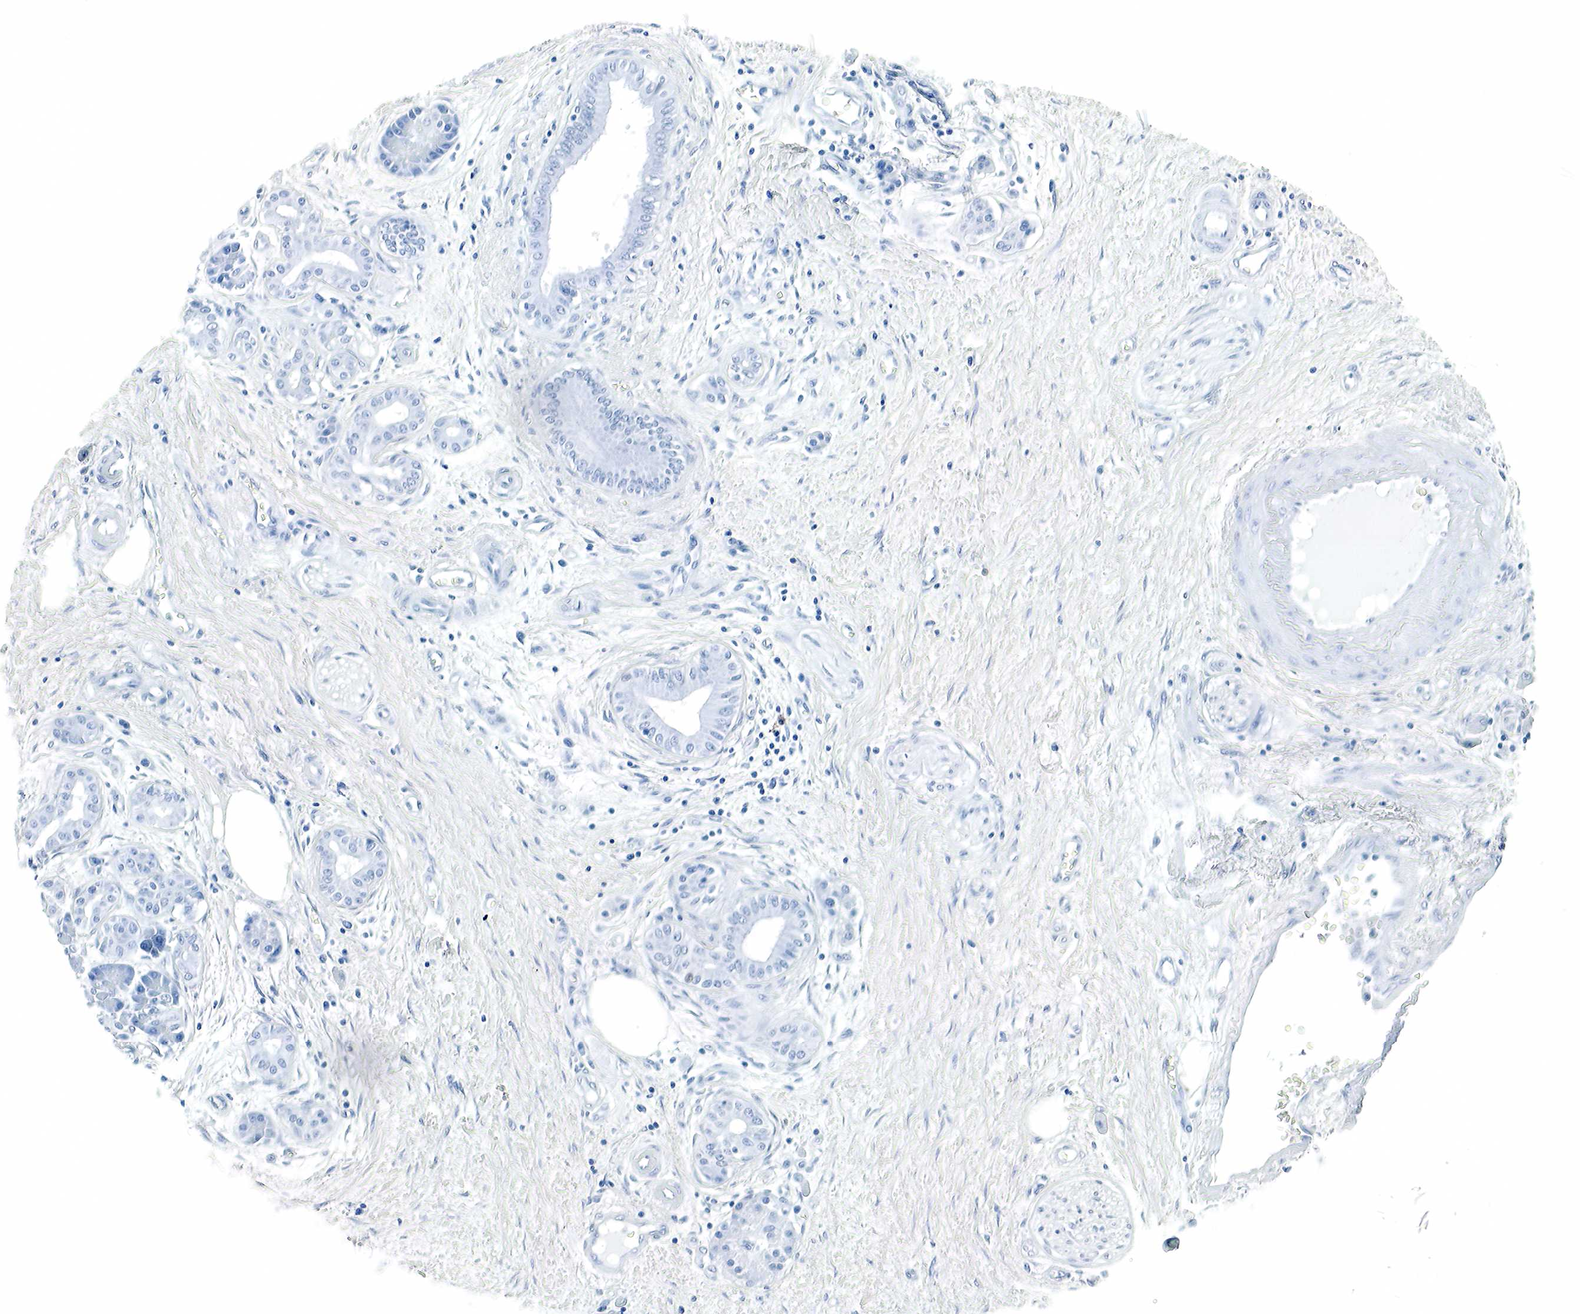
{"staining": {"intensity": "negative", "quantity": "none", "location": "none"}, "tissue": "pancreatic cancer", "cell_type": "Tumor cells", "image_type": "cancer", "snomed": [{"axis": "morphology", "description": "Adenocarcinoma, NOS"}, {"axis": "topography", "description": "Pancreas"}], "caption": "Histopathology image shows no protein positivity in tumor cells of adenocarcinoma (pancreatic) tissue. Nuclei are stained in blue.", "gene": "GAST", "patient": {"sex": "male", "age": 70}}